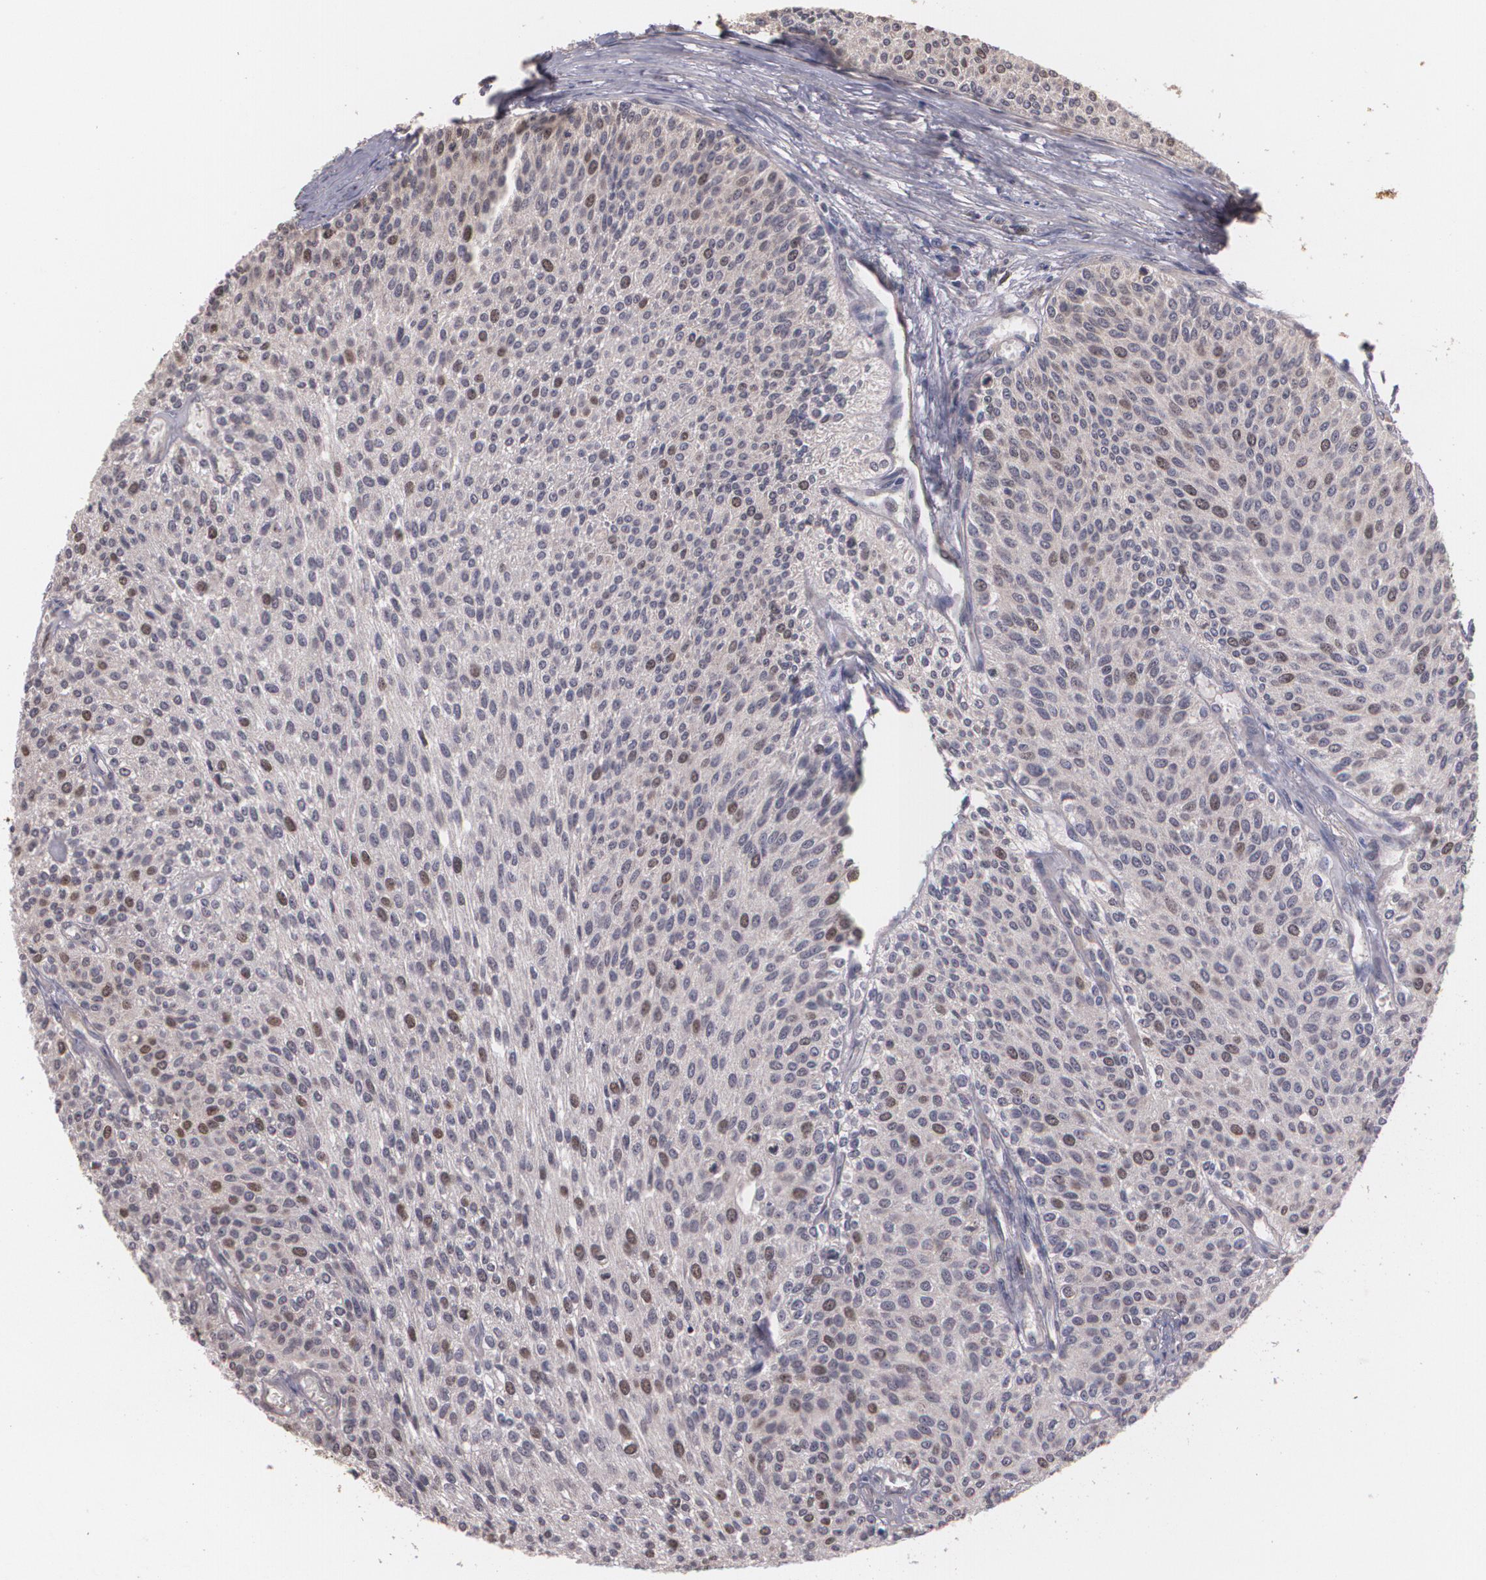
{"staining": {"intensity": "moderate", "quantity": "<25%", "location": "cytoplasmic/membranous,nuclear"}, "tissue": "urothelial cancer", "cell_type": "Tumor cells", "image_type": "cancer", "snomed": [{"axis": "morphology", "description": "Urothelial carcinoma, Low grade"}, {"axis": "topography", "description": "Urinary bladder"}], "caption": "Protein staining of low-grade urothelial carcinoma tissue shows moderate cytoplasmic/membranous and nuclear positivity in approximately <25% of tumor cells.", "gene": "BRCA1", "patient": {"sex": "female", "age": 73}}